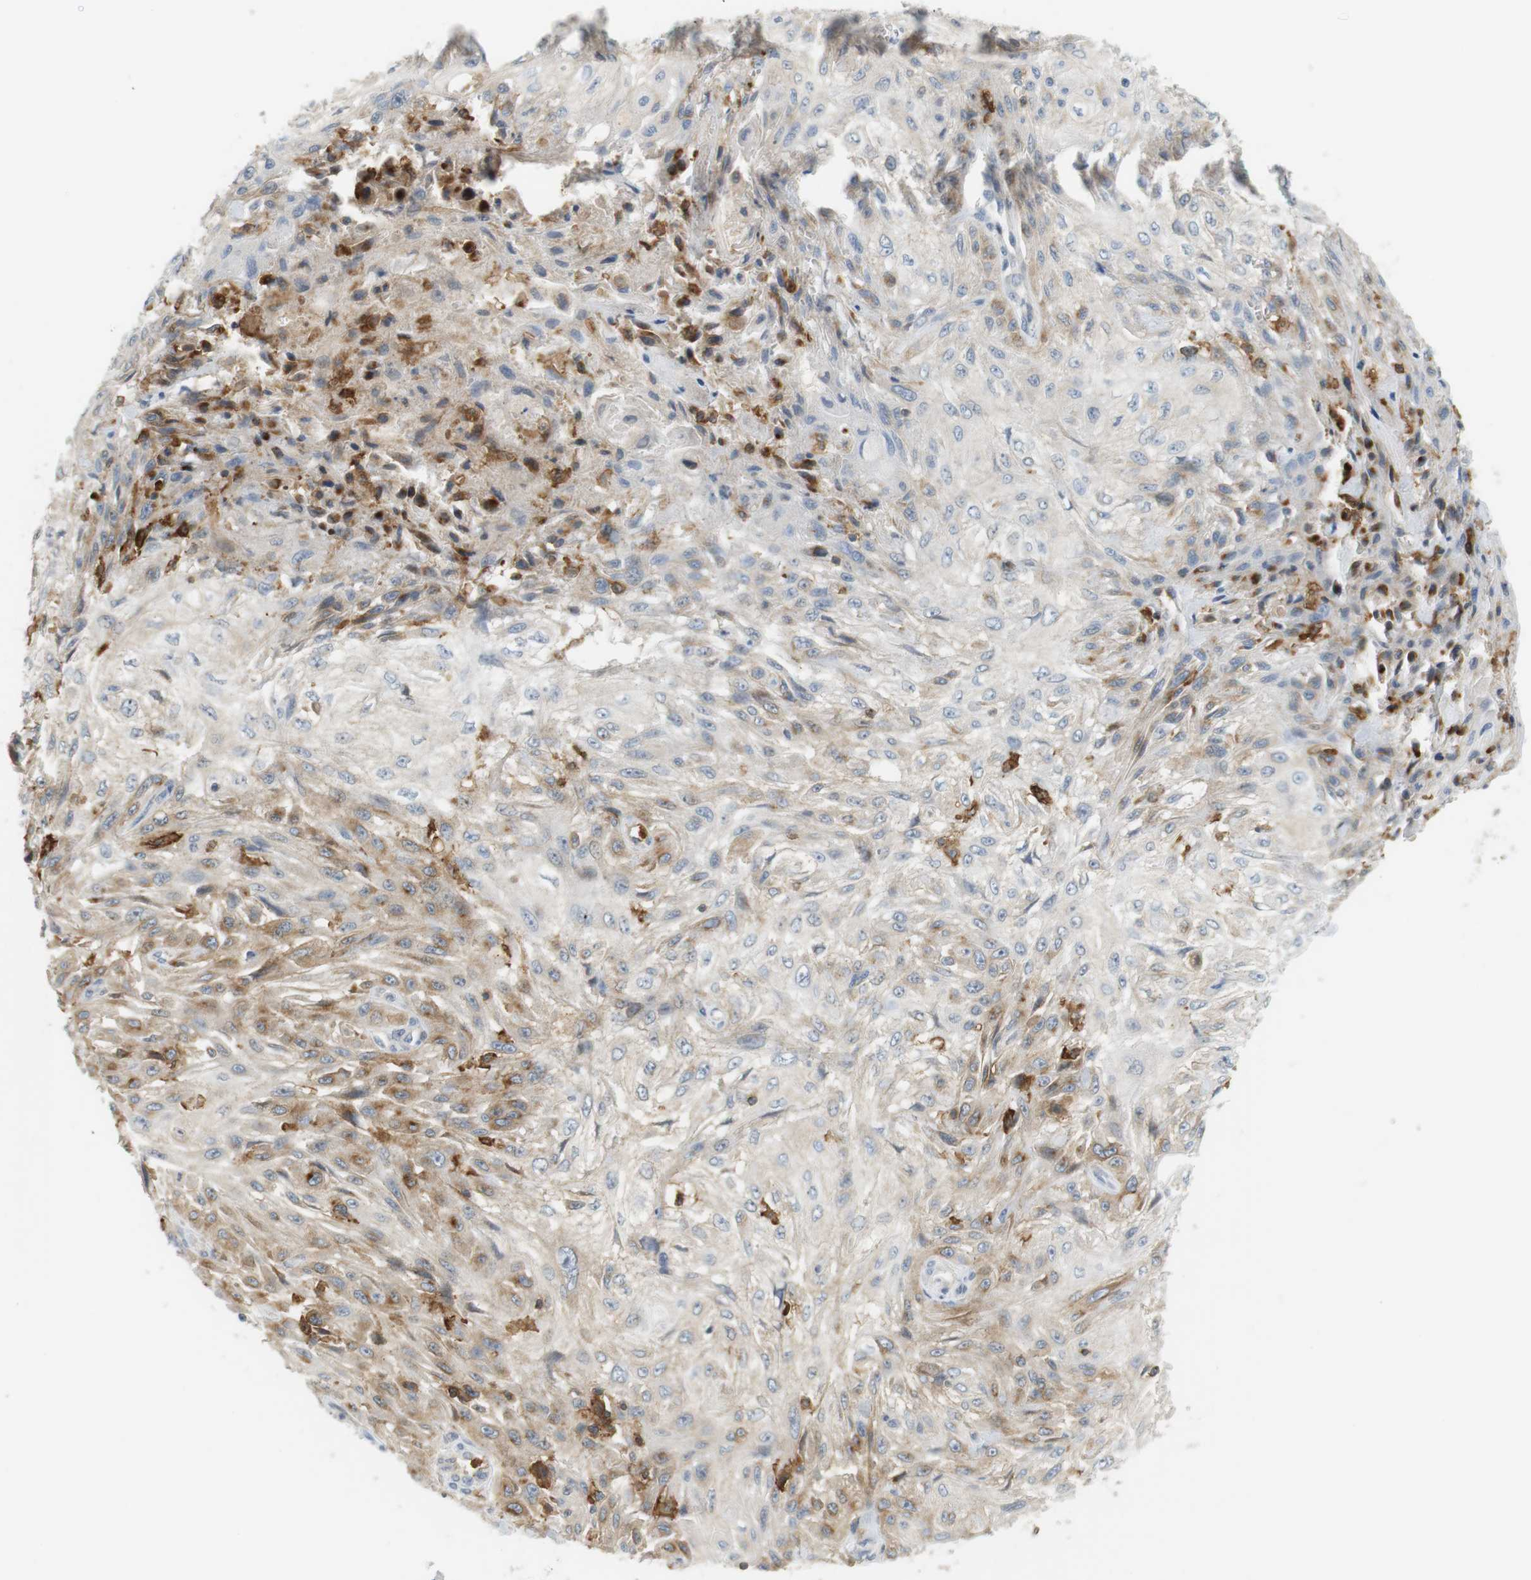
{"staining": {"intensity": "moderate", "quantity": "<25%", "location": "cytoplasmic/membranous"}, "tissue": "skin cancer", "cell_type": "Tumor cells", "image_type": "cancer", "snomed": [{"axis": "morphology", "description": "Squamous cell carcinoma, NOS"}, {"axis": "topography", "description": "Skin"}], "caption": "A micrograph showing moderate cytoplasmic/membranous positivity in approximately <25% of tumor cells in skin cancer (squamous cell carcinoma), as visualized by brown immunohistochemical staining.", "gene": "SIRPA", "patient": {"sex": "male", "age": 75}}